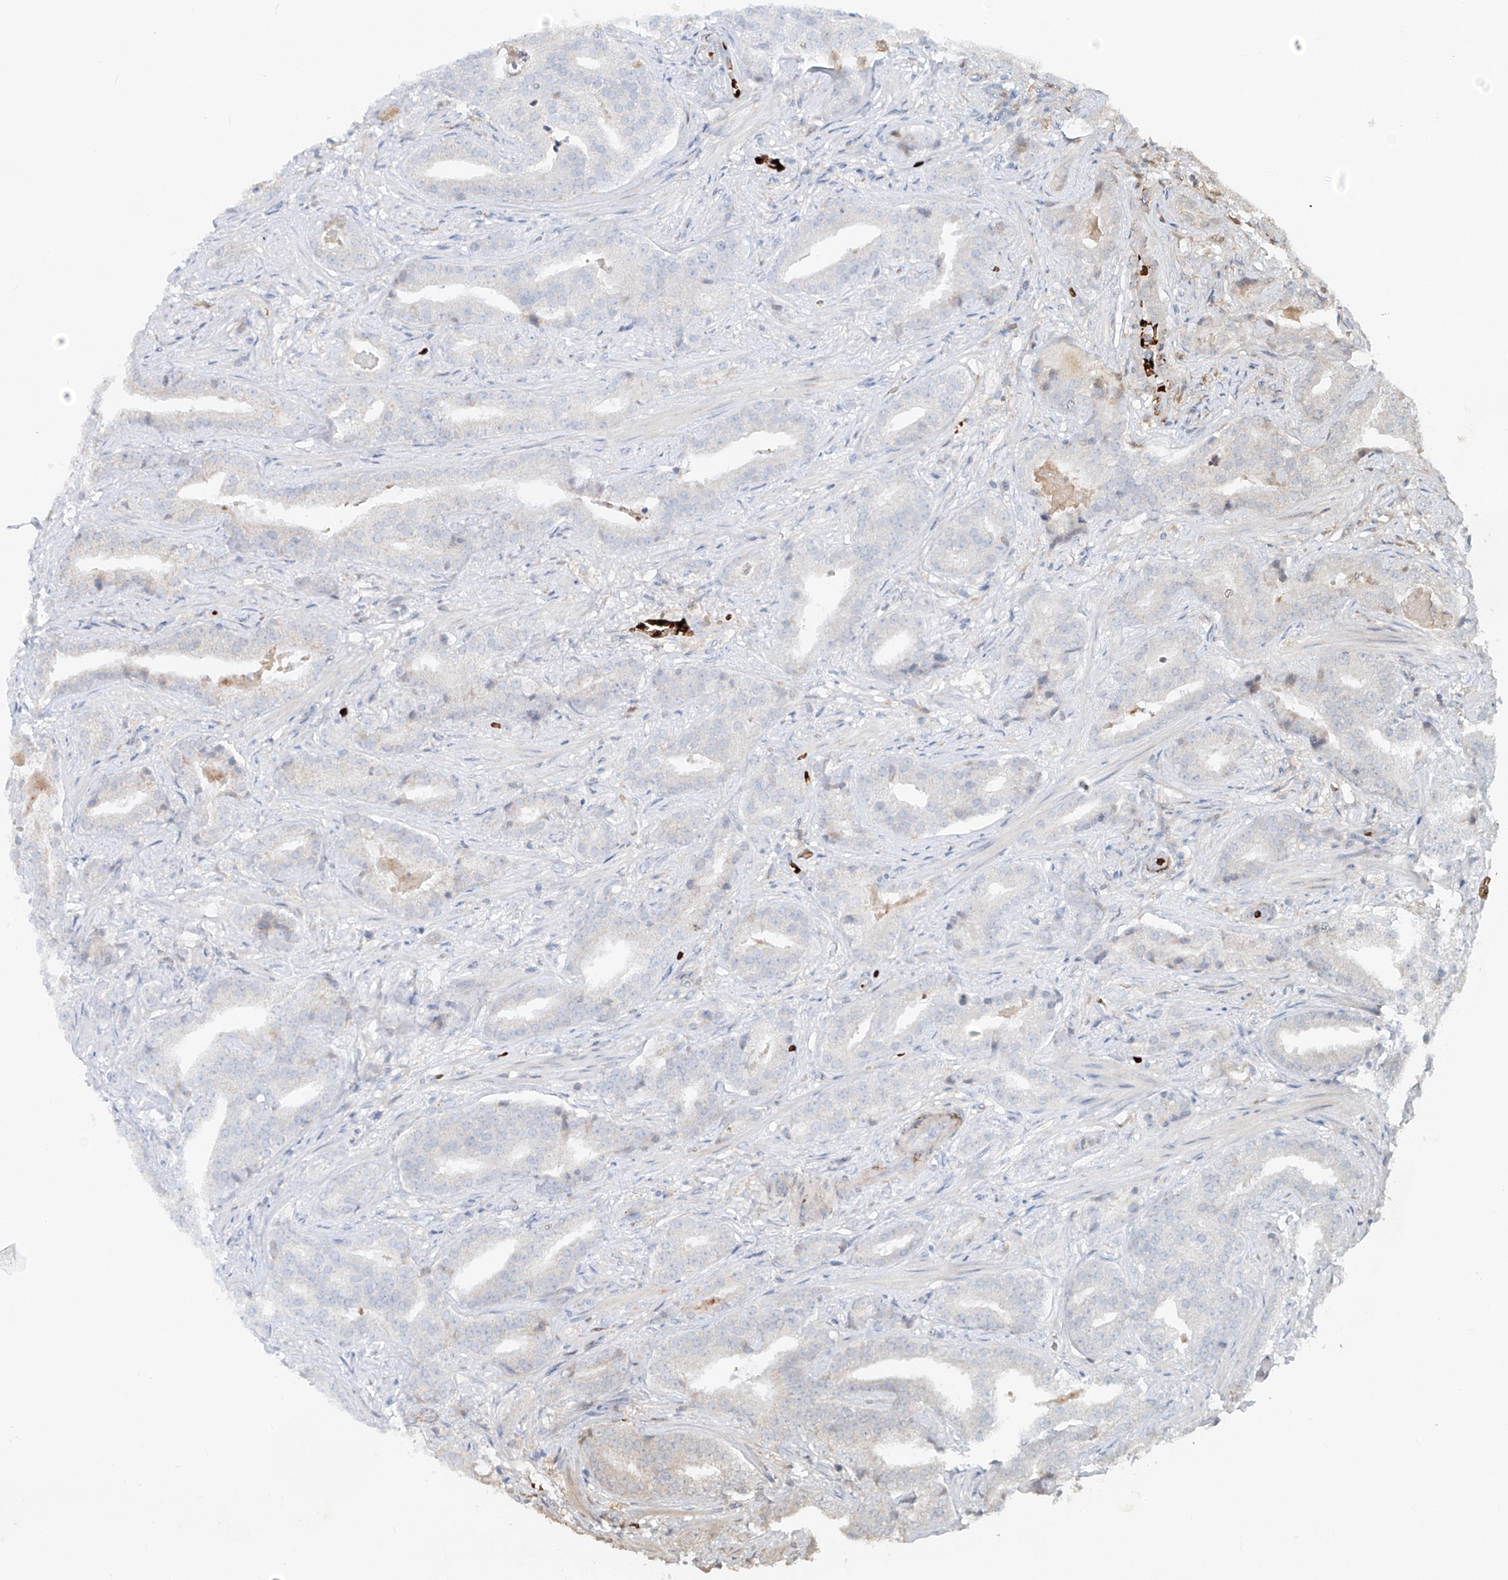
{"staining": {"intensity": "weak", "quantity": "<25%", "location": "cytoplasmic/membranous"}, "tissue": "prostate cancer", "cell_type": "Tumor cells", "image_type": "cancer", "snomed": [{"axis": "morphology", "description": "Adenocarcinoma, Low grade"}, {"axis": "topography", "description": "Prostate"}], "caption": "IHC histopathology image of low-grade adenocarcinoma (prostate) stained for a protein (brown), which exhibits no expression in tumor cells.", "gene": "FGD2", "patient": {"sex": "male", "age": 67}}